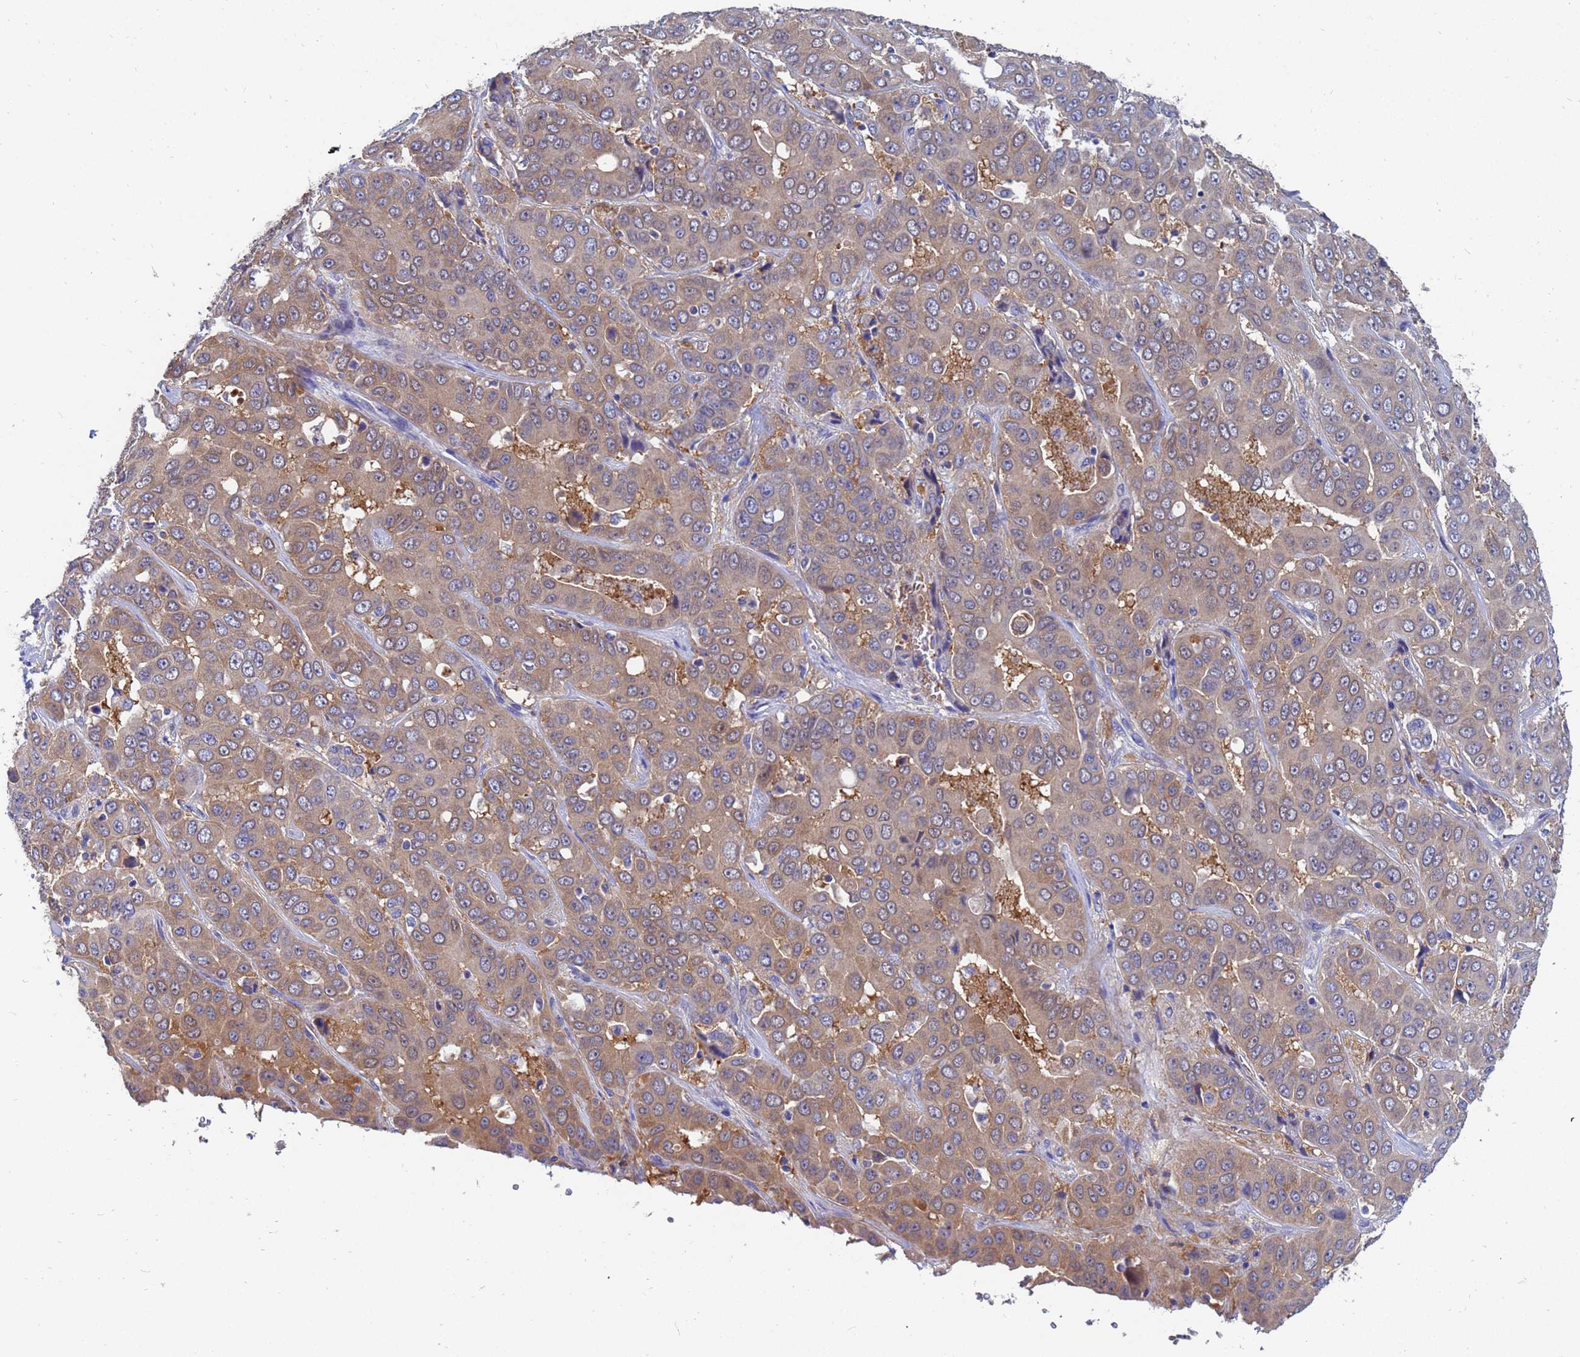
{"staining": {"intensity": "moderate", "quantity": ">75%", "location": "cytoplasmic/membranous"}, "tissue": "liver cancer", "cell_type": "Tumor cells", "image_type": "cancer", "snomed": [{"axis": "morphology", "description": "Cholangiocarcinoma"}, {"axis": "topography", "description": "Liver"}], "caption": "Liver cancer (cholangiocarcinoma) stained with DAB IHC demonstrates medium levels of moderate cytoplasmic/membranous positivity in about >75% of tumor cells.", "gene": "TTLL11", "patient": {"sex": "female", "age": 52}}